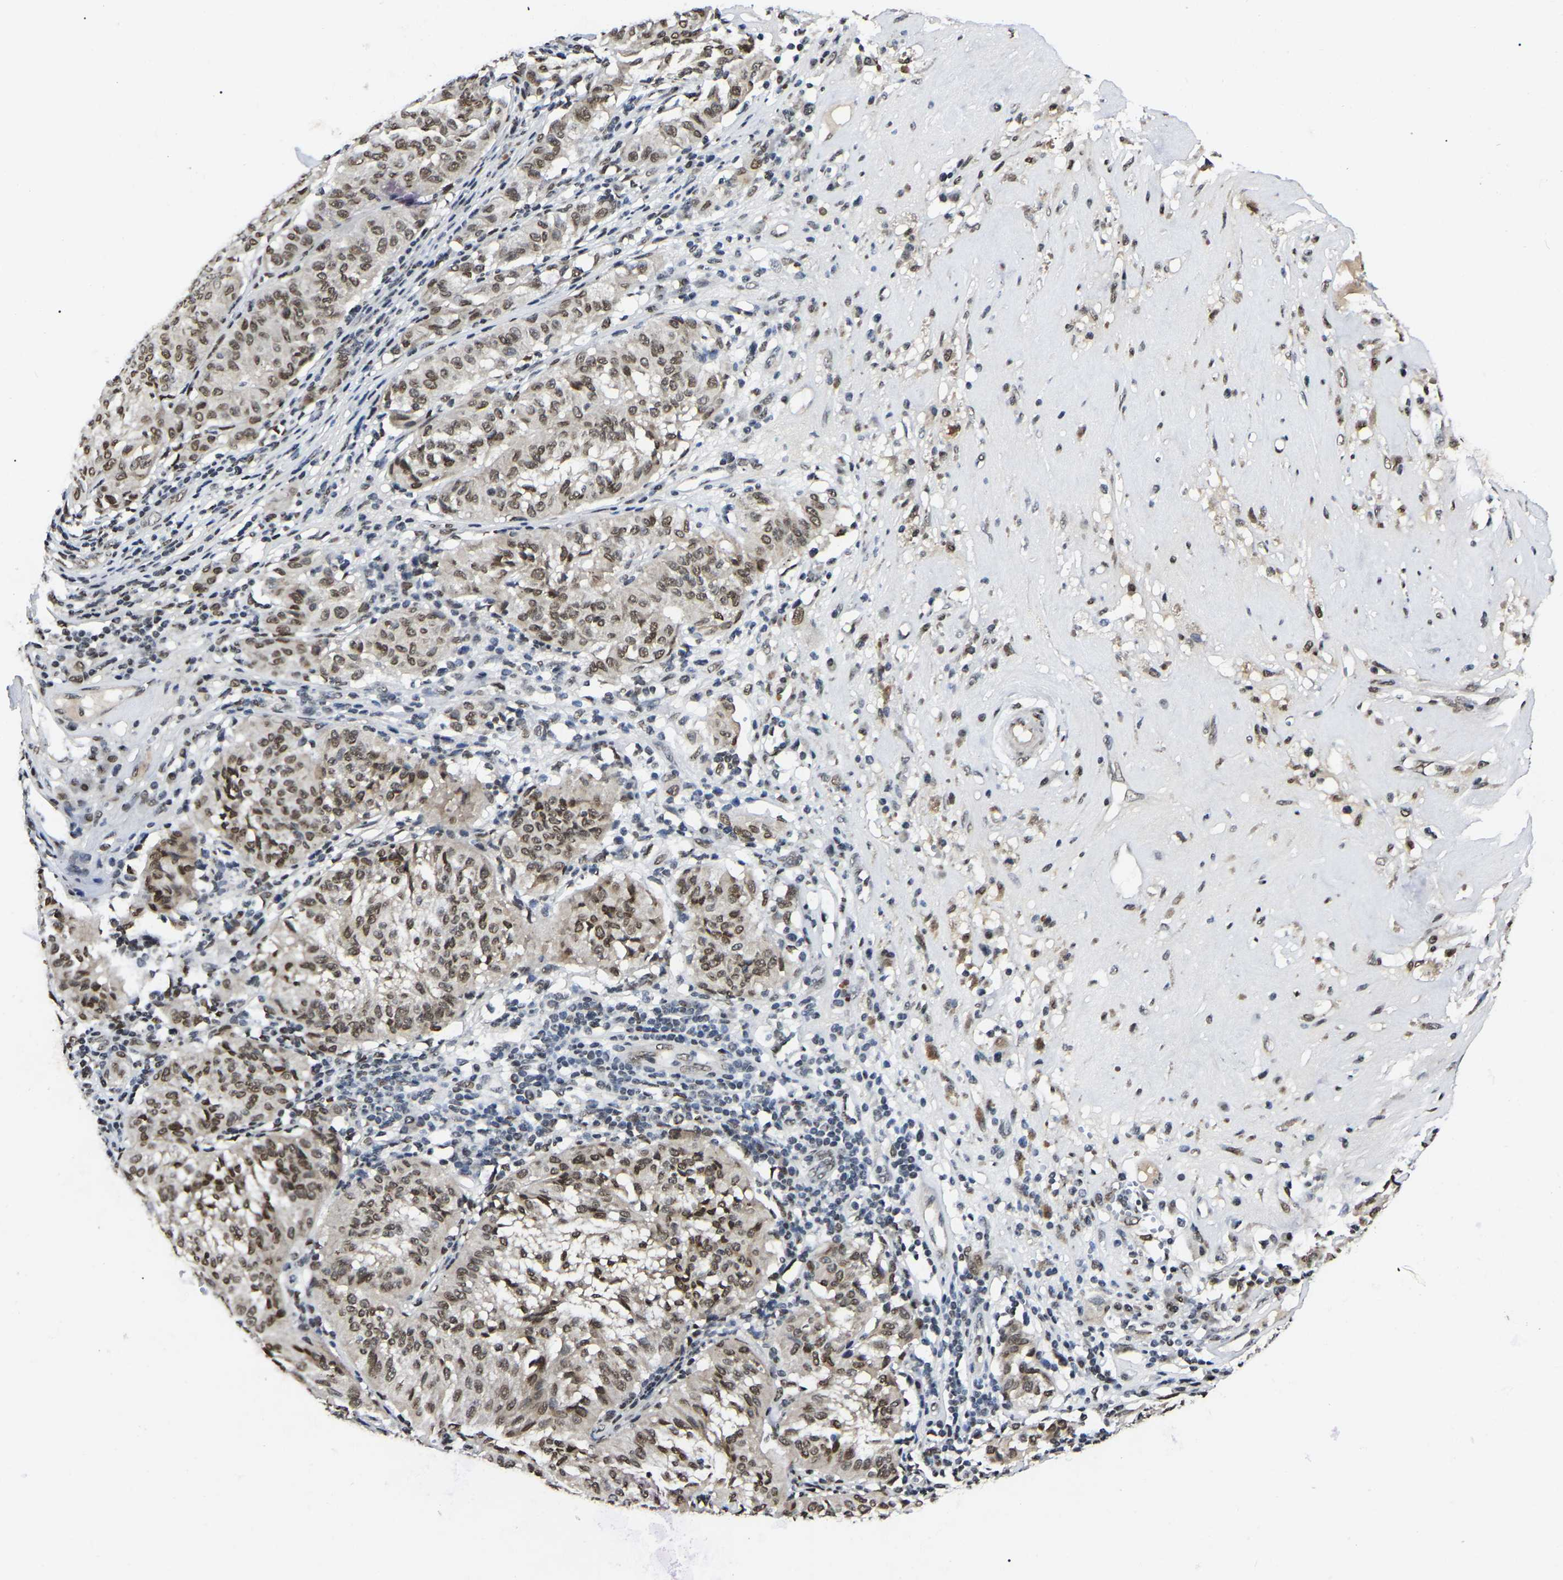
{"staining": {"intensity": "moderate", "quantity": ">75%", "location": "nuclear"}, "tissue": "melanoma", "cell_type": "Tumor cells", "image_type": "cancer", "snomed": [{"axis": "morphology", "description": "Malignant melanoma, NOS"}, {"axis": "topography", "description": "Skin"}], "caption": "Moderate nuclear staining for a protein is seen in approximately >75% of tumor cells of malignant melanoma using immunohistochemistry (IHC).", "gene": "TRIM35", "patient": {"sex": "female", "age": 72}}